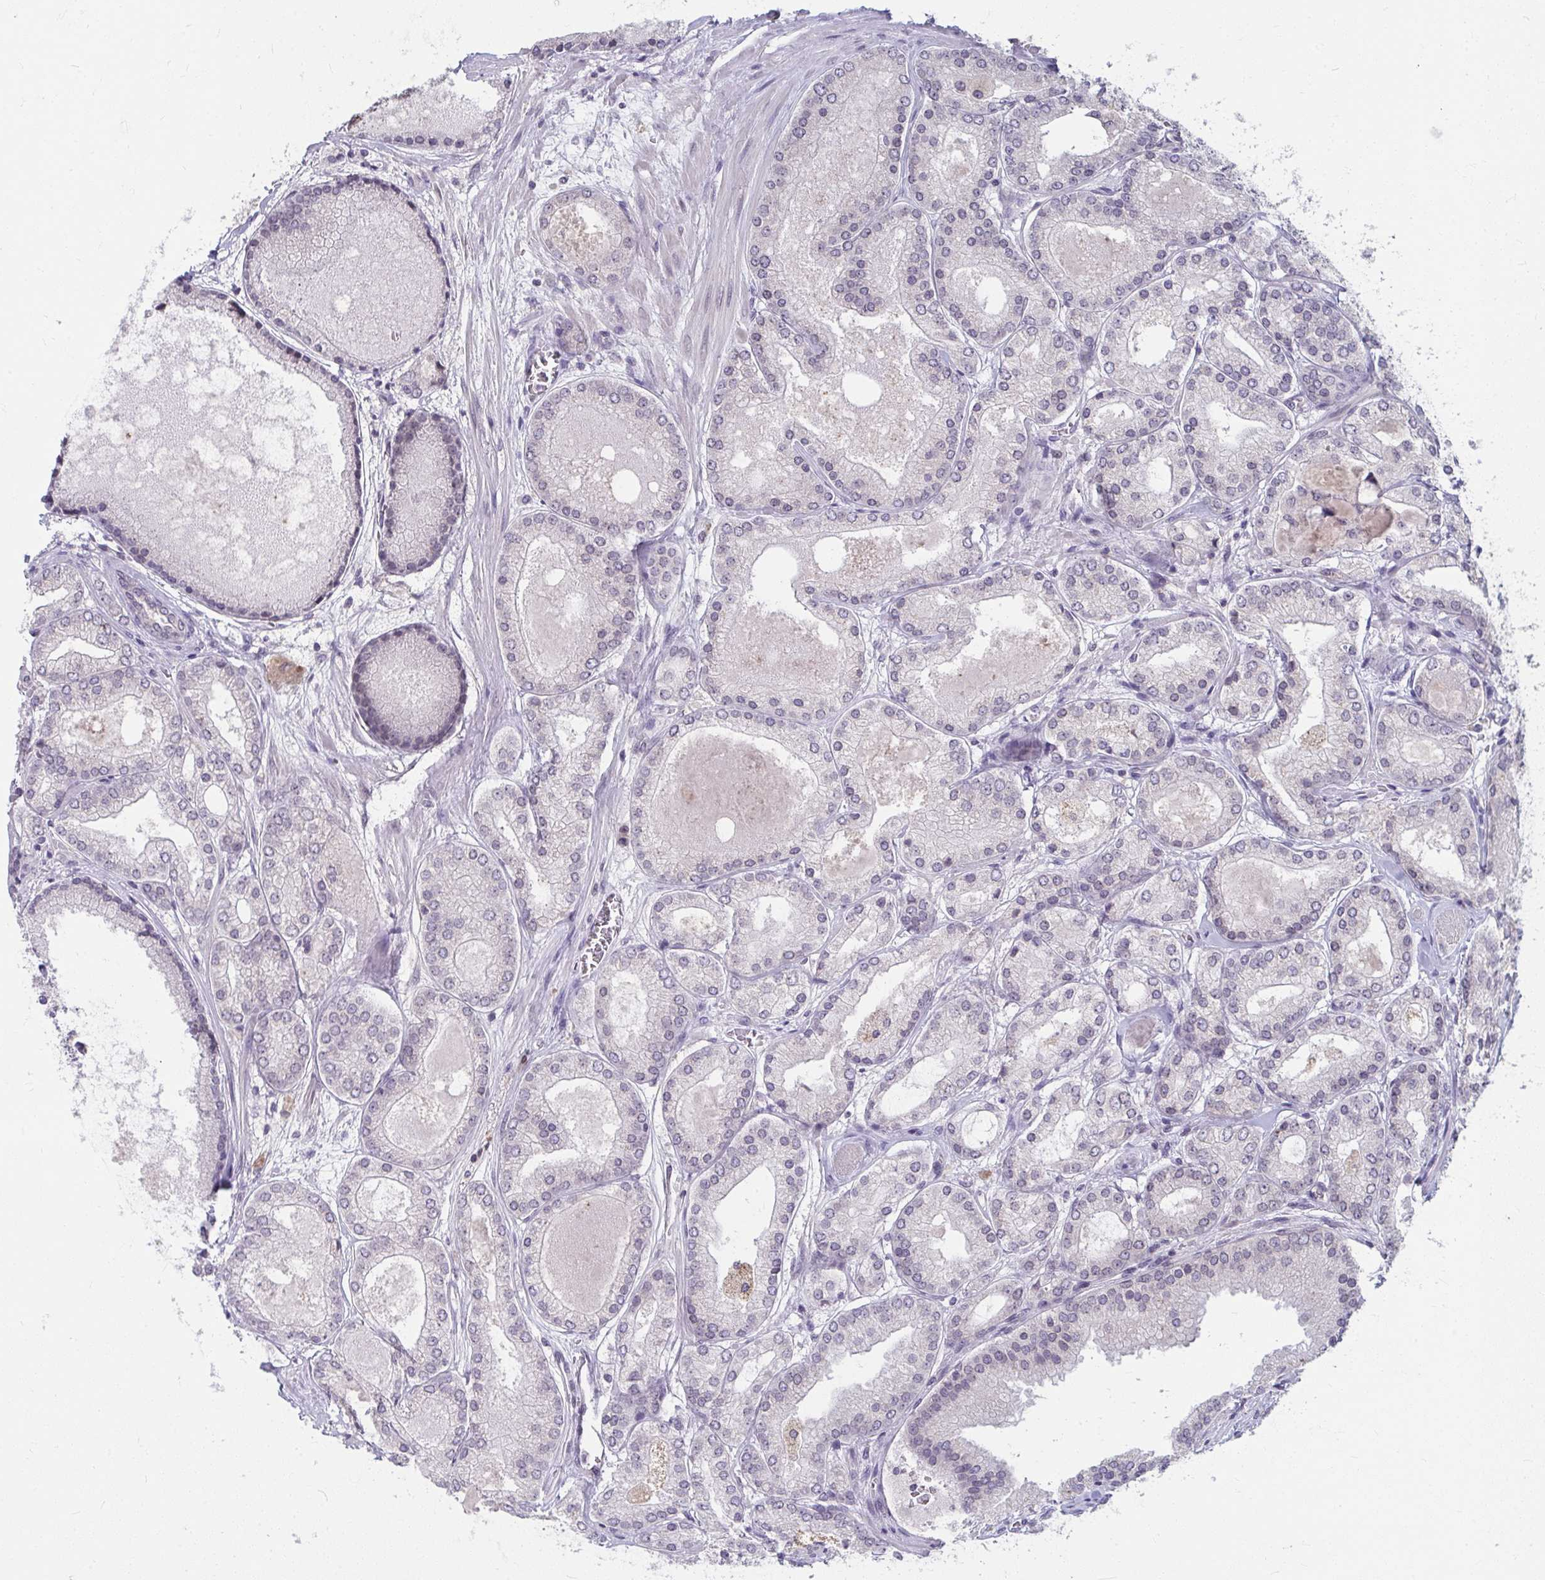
{"staining": {"intensity": "negative", "quantity": "none", "location": "none"}, "tissue": "prostate cancer", "cell_type": "Tumor cells", "image_type": "cancer", "snomed": [{"axis": "morphology", "description": "Adenocarcinoma, High grade"}, {"axis": "topography", "description": "Prostate"}], "caption": "An immunohistochemistry micrograph of prostate cancer (adenocarcinoma (high-grade)) is shown. There is no staining in tumor cells of prostate cancer (adenocarcinoma (high-grade)). Brightfield microscopy of IHC stained with DAB (brown) and hematoxylin (blue), captured at high magnification.", "gene": "NUP133", "patient": {"sex": "male", "age": 67}}